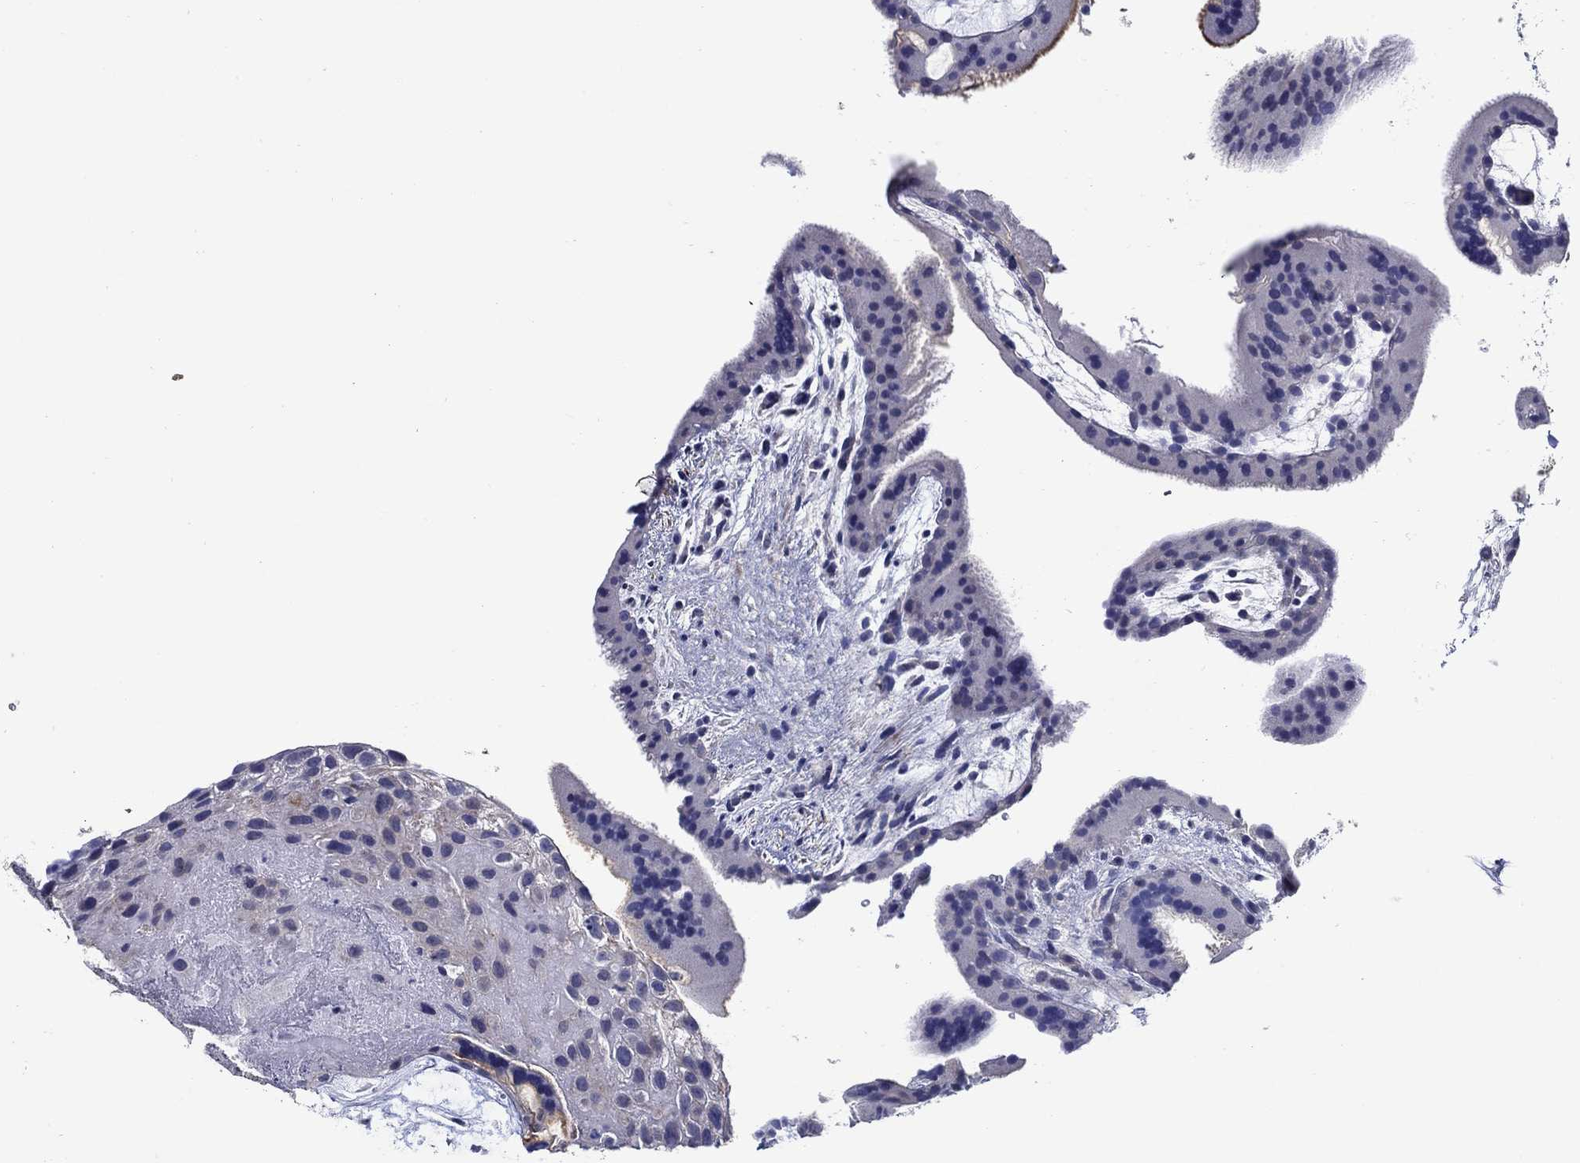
{"staining": {"intensity": "negative", "quantity": "none", "location": "none"}, "tissue": "placenta", "cell_type": "Decidual cells", "image_type": "normal", "snomed": [{"axis": "morphology", "description": "Normal tissue, NOS"}, {"axis": "topography", "description": "Placenta"}], "caption": "Decidual cells are negative for brown protein staining in normal placenta. (Brightfield microscopy of DAB (3,3'-diaminobenzidine) IHC at high magnification).", "gene": "MC2R", "patient": {"sex": "female", "age": 19}}